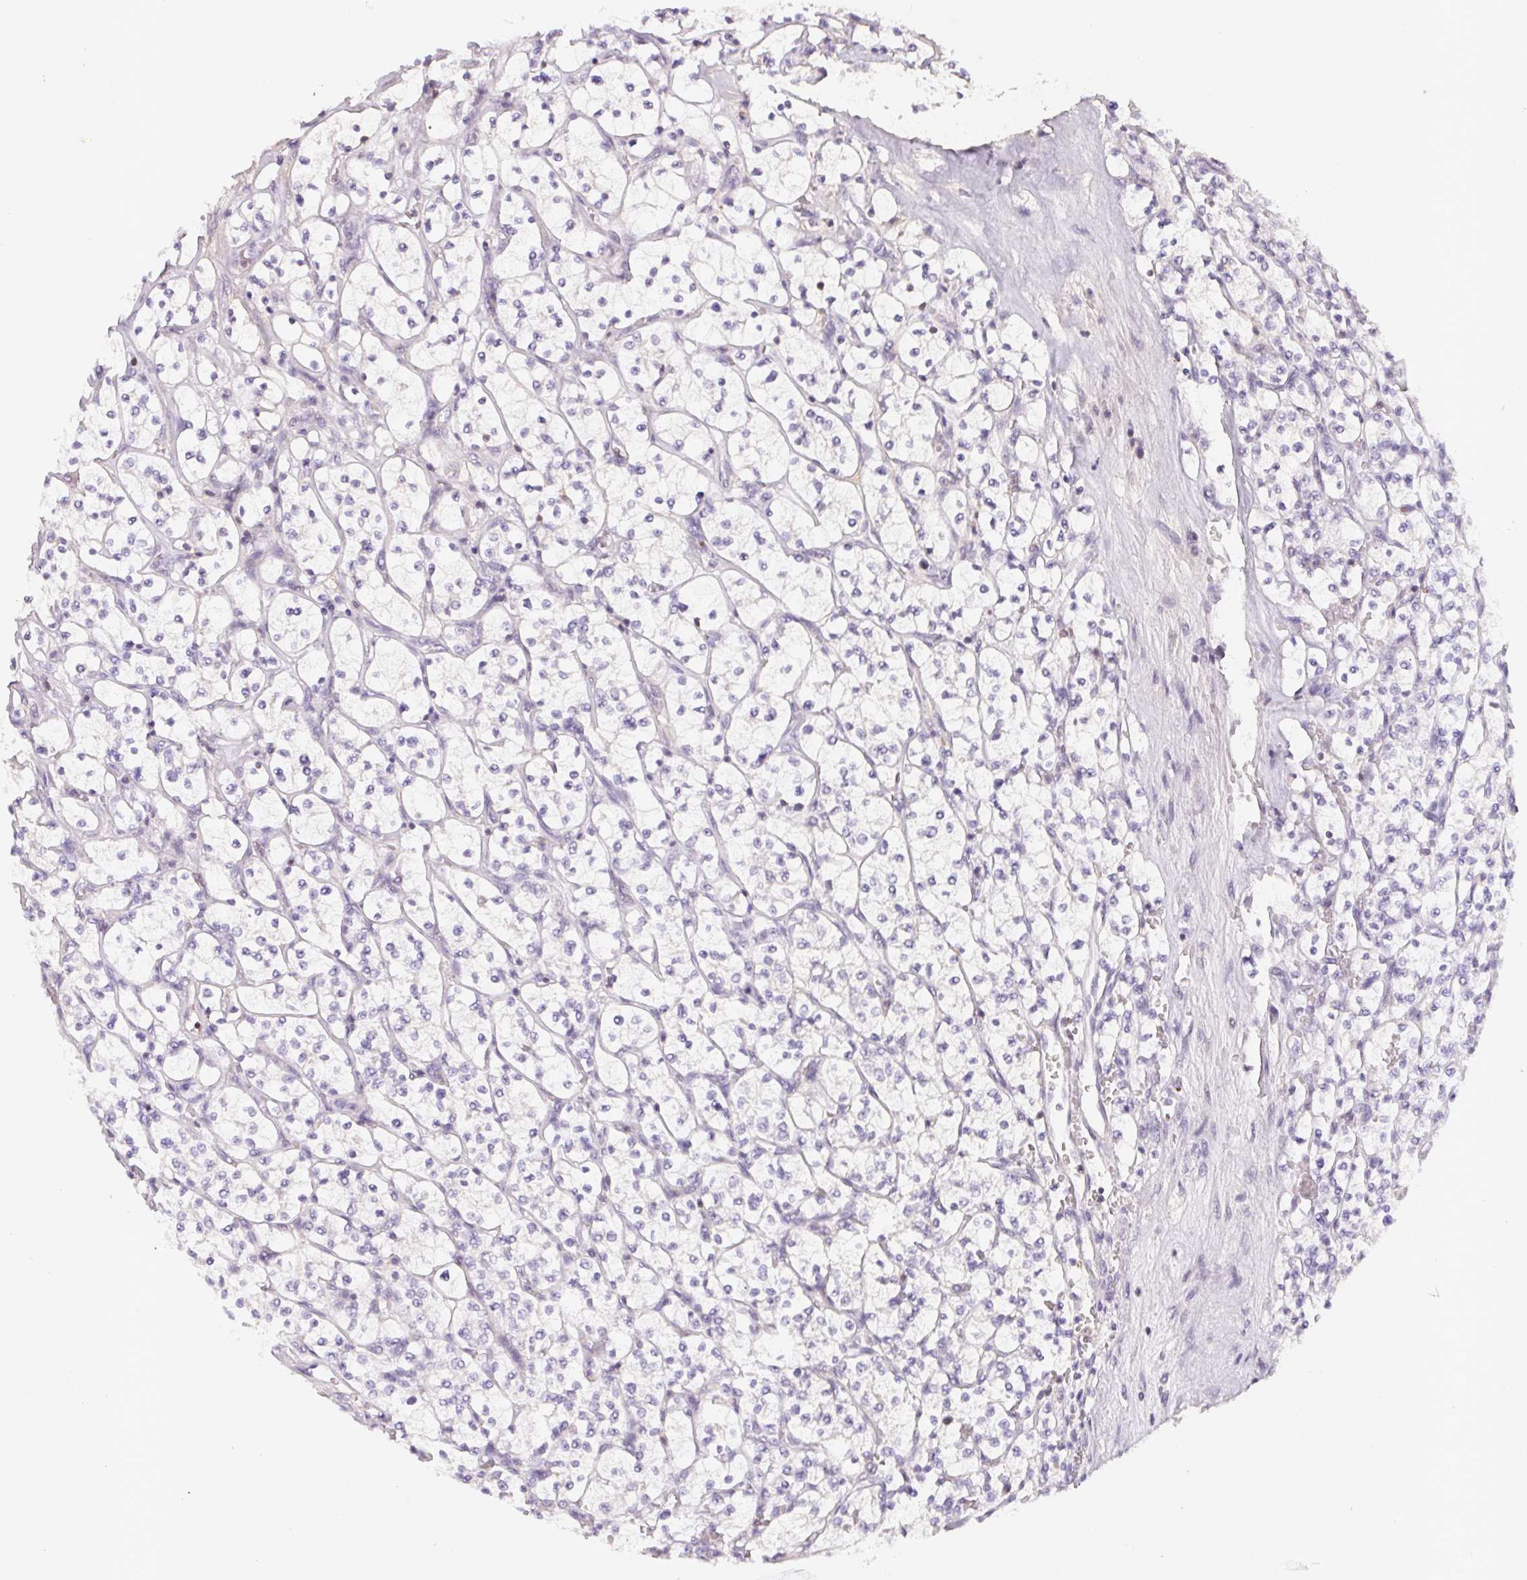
{"staining": {"intensity": "negative", "quantity": "none", "location": "none"}, "tissue": "renal cancer", "cell_type": "Tumor cells", "image_type": "cancer", "snomed": [{"axis": "morphology", "description": "Adenocarcinoma, NOS"}, {"axis": "topography", "description": "Kidney"}], "caption": "The micrograph demonstrates no significant positivity in tumor cells of adenocarcinoma (renal).", "gene": "KIF26A", "patient": {"sex": "female", "age": 64}}